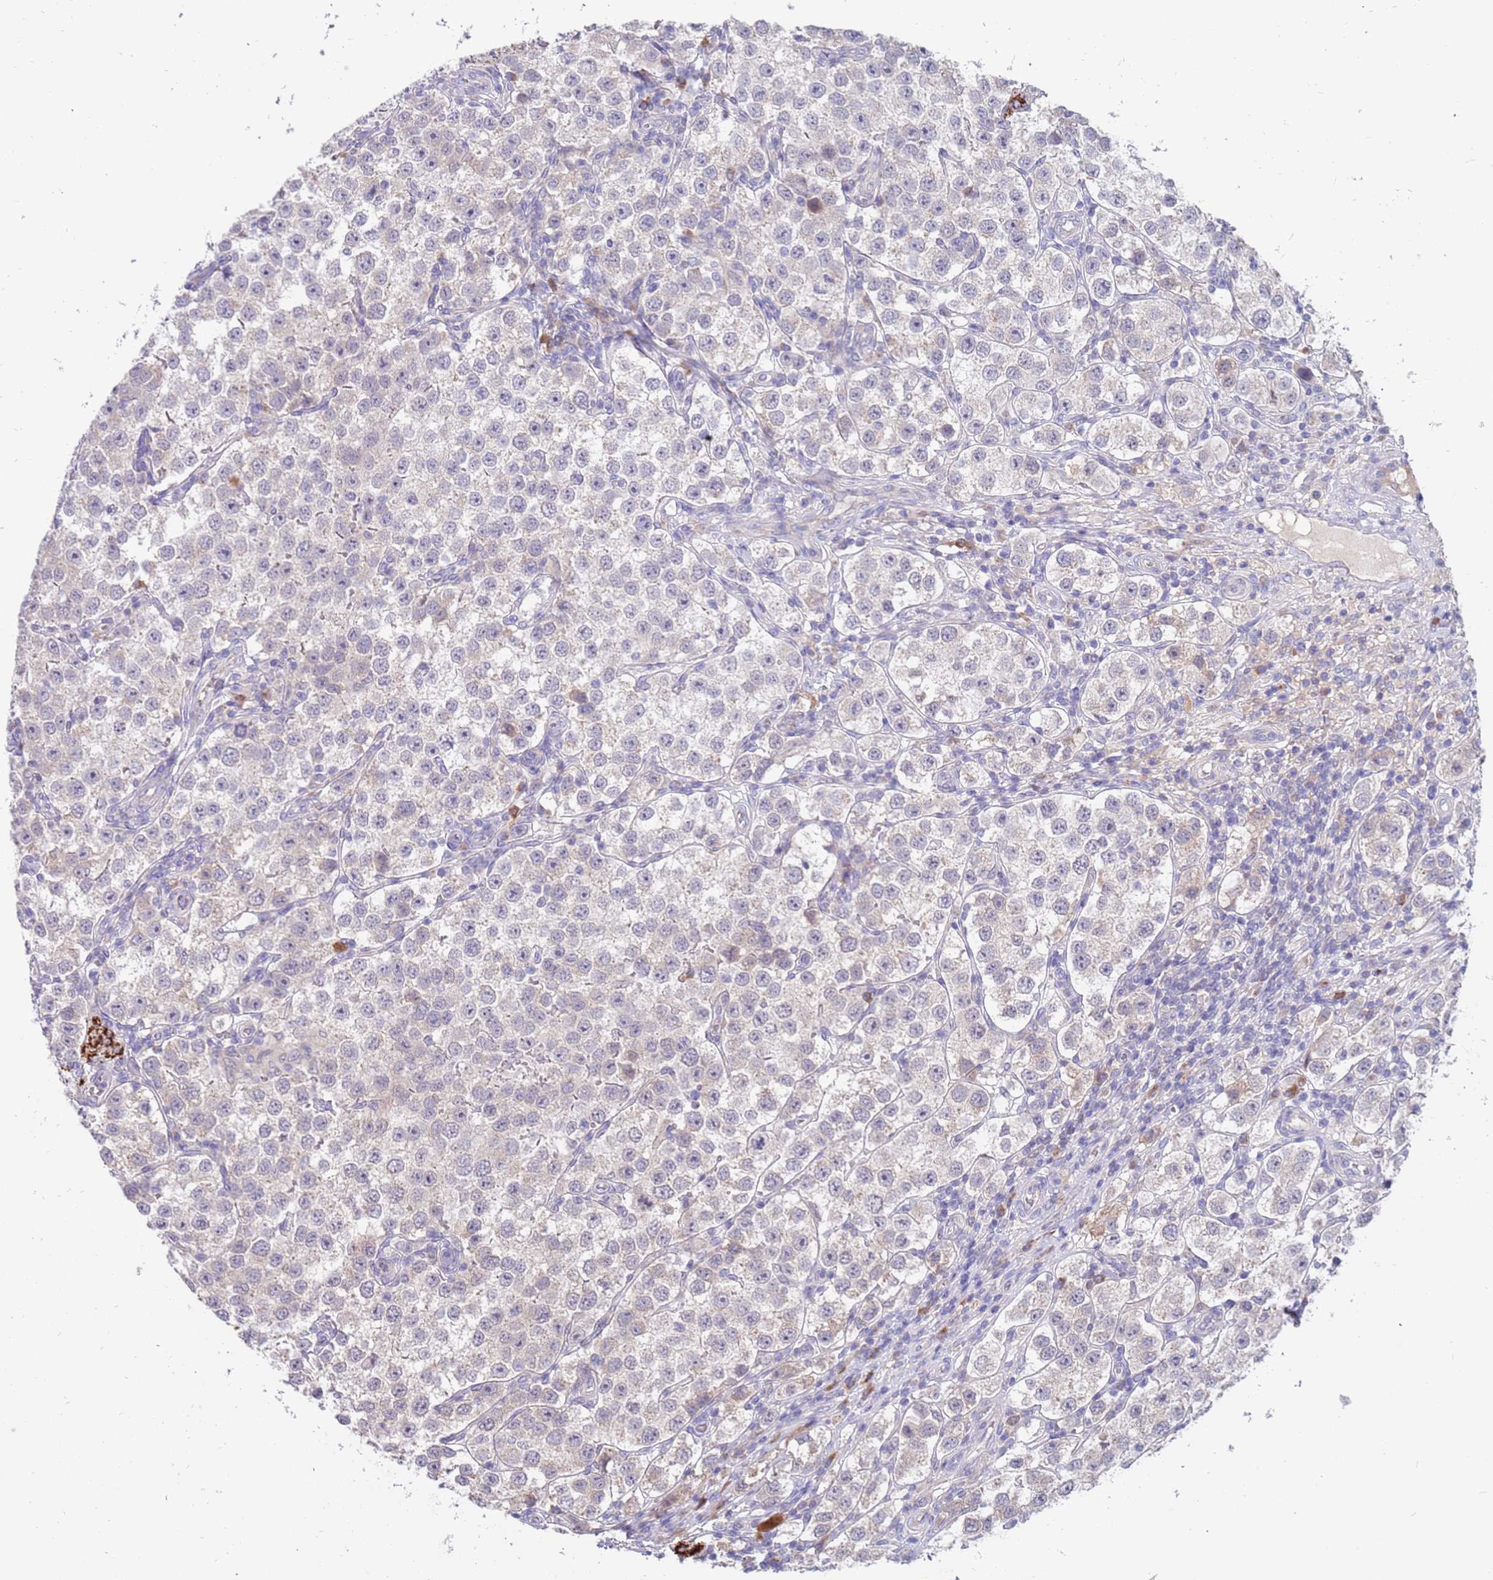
{"staining": {"intensity": "negative", "quantity": "none", "location": "none"}, "tissue": "testis cancer", "cell_type": "Tumor cells", "image_type": "cancer", "snomed": [{"axis": "morphology", "description": "Seminoma, NOS"}, {"axis": "topography", "description": "Testis"}], "caption": "The immunohistochemistry micrograph has no significant positivity in tumor cells of seminoma (testis) tissue.", "gene": "ZNF746", "patient": {"sex": "male", "age": 37}}